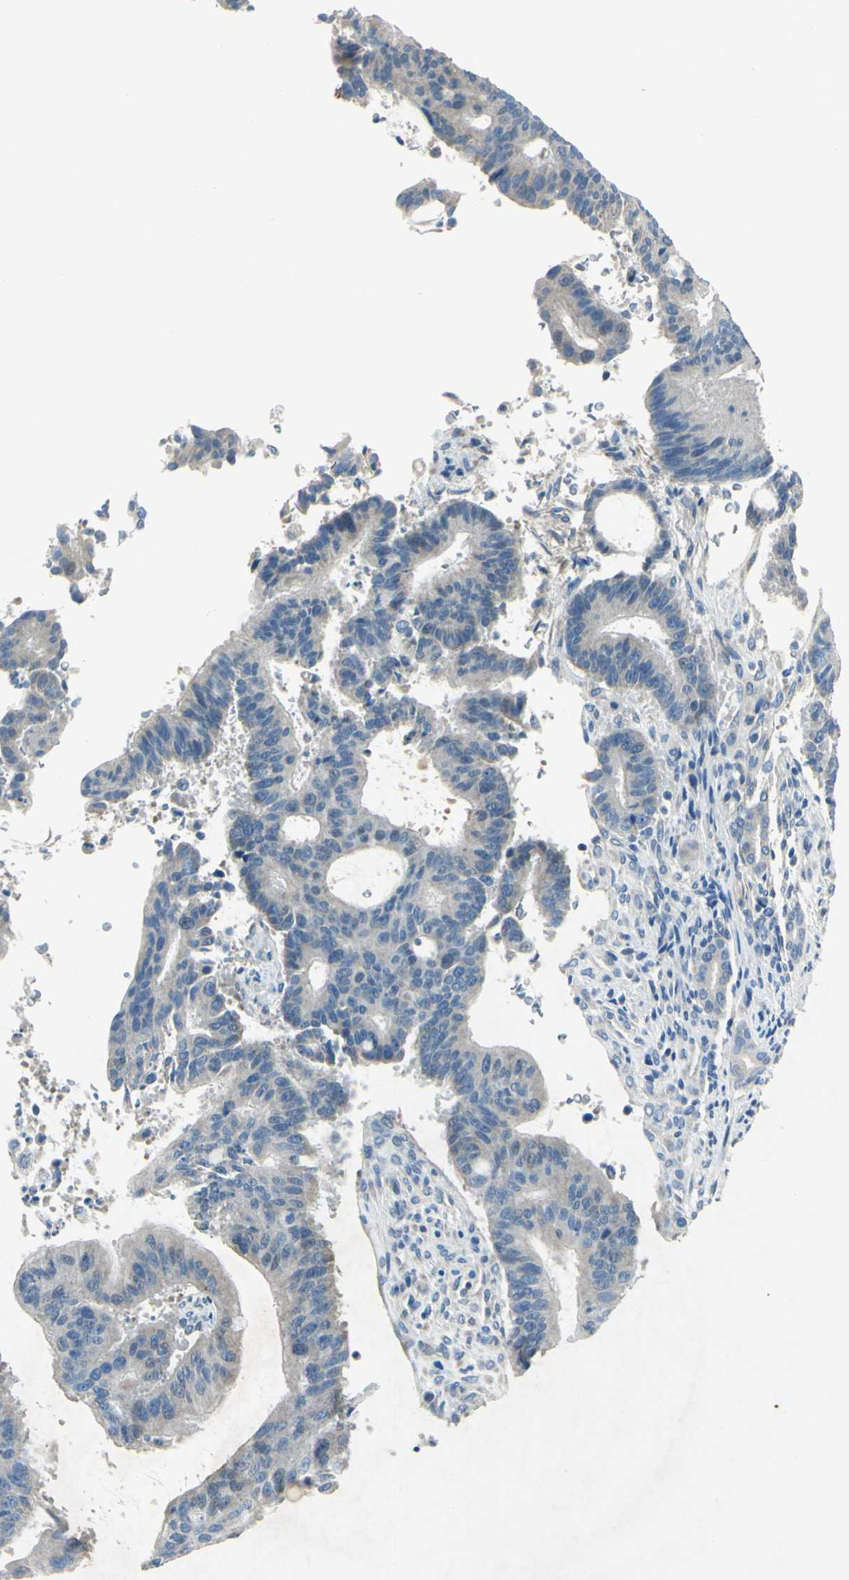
{"staining": {"intensity": "negative", "quantity": "none", "location": "none"}, "tissue": "liver cancer", "cell_type": "Tumor cells", "image_type": "cancer", "snomed": [{"axis": "morphology", "description": "Cholangiocarcinoma"}, {"axis": "topography", "description": "Liver"}], "caption": "The micrograph displays no significant expression in tumor cells of cholangiocarcinoma (liver). Nuclei are stained in blue.", "gene": "SNAP91", "patient": {"sex": "female", "age": 73}}